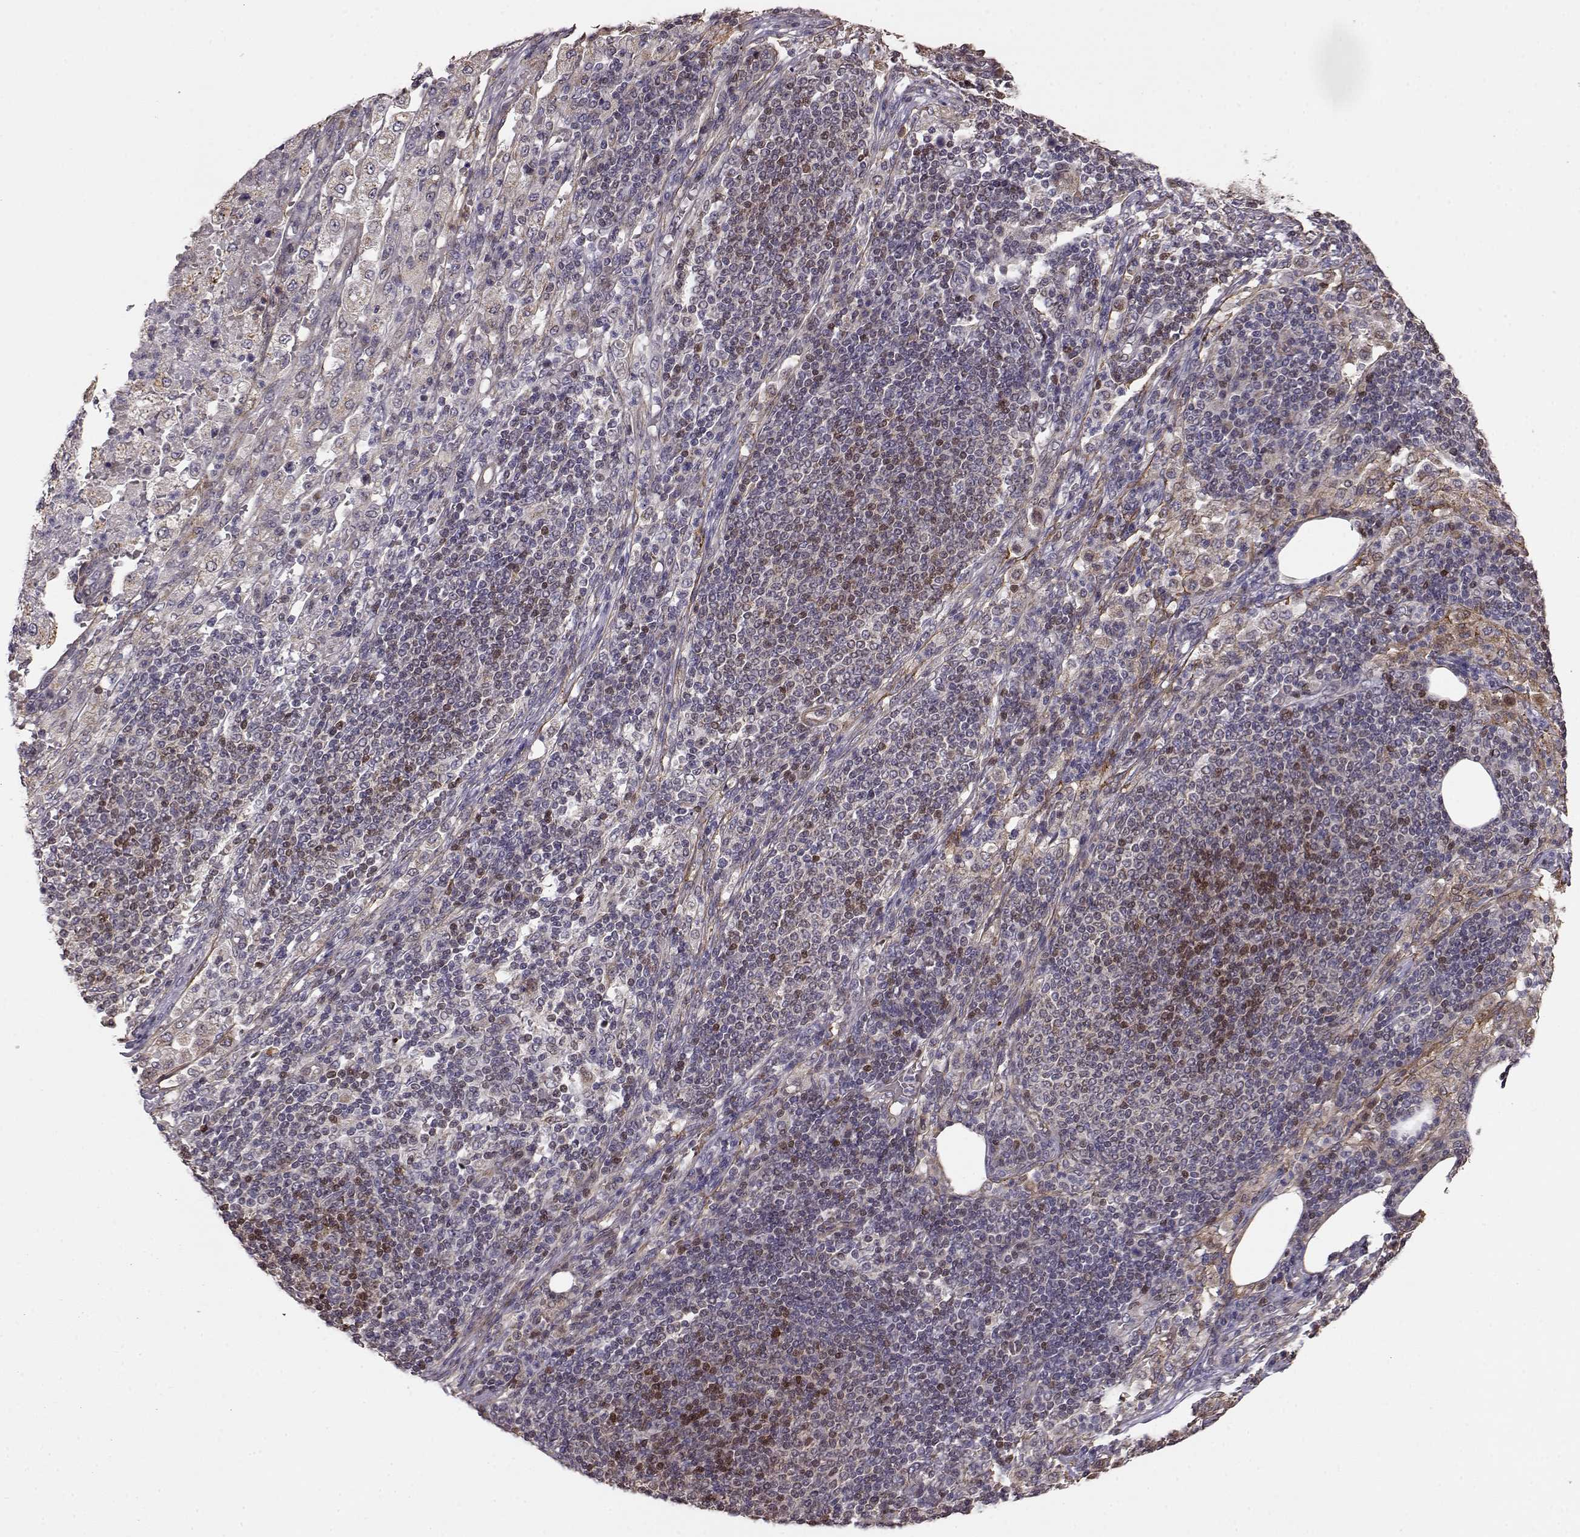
{"staining": {"intensity": "negative", "quantity": "none", "location": "none"}, "tissue": "pancreatic cancer", "cell_type": "Tumor cells", "image_type": "cancer", "snomed": [{"axis": "morphology", "description": "Adenocarcinoma, NOS"}, {"axis": "topography", "description": "Pancreas"}], "caption": "Immunohistochemical staining of human pancreatic cancer (adenocarcinoma) demonstrates no significant staining in tumor cells.", "gene": "BACH2", "patient": {"sex": "female", "age": 61}}